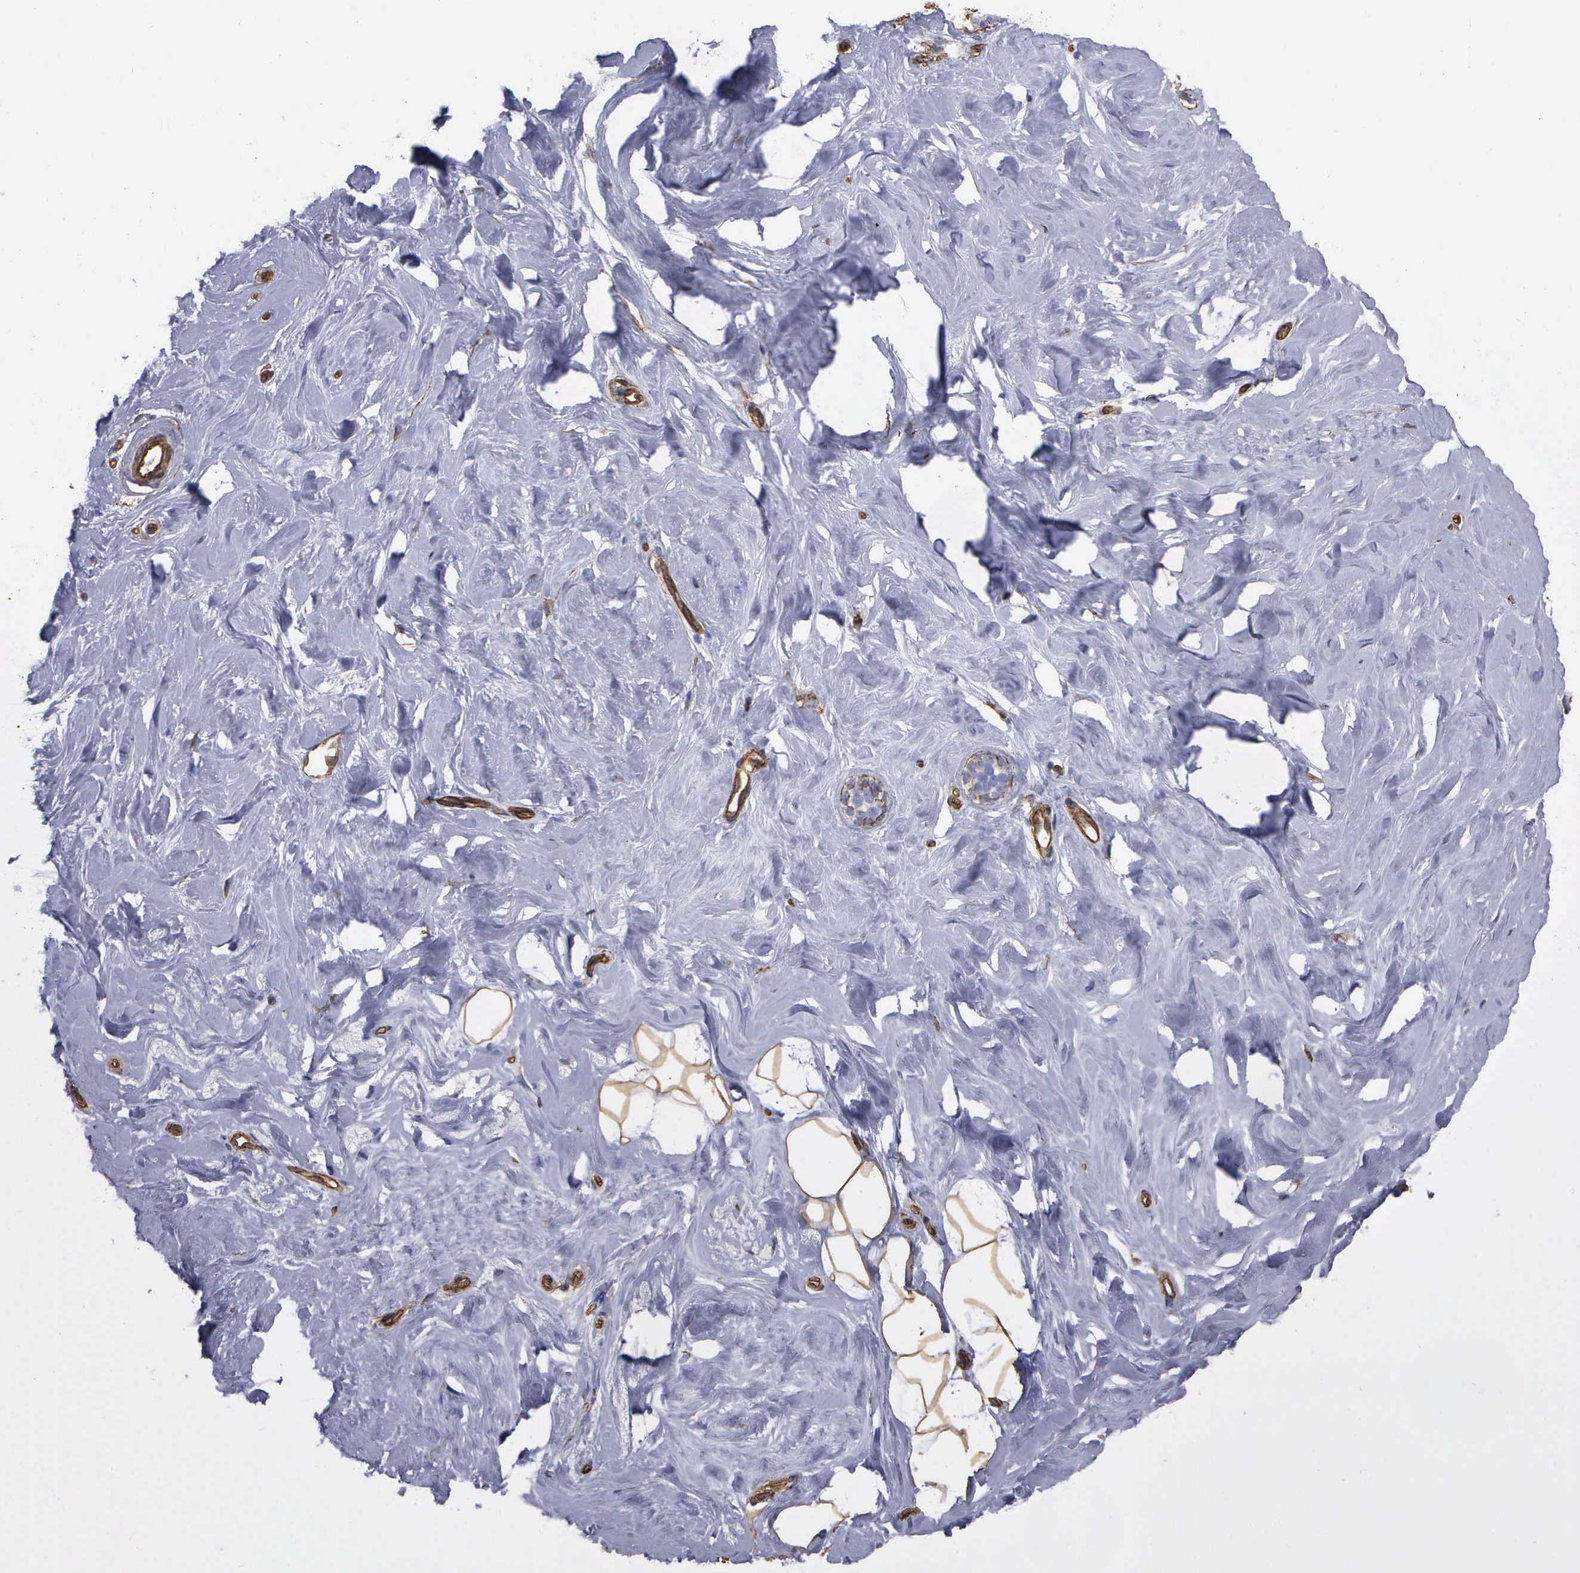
{"staining": {"intensity": "moderate", "quantity": ">75%", "location": "cytoplasmic/membranous"}, "tissue": "breast", "cell_type": "Adipocytes", "image_type": "normal", "snomed": [{"axis": "morphology", "description": "Normal tissue, NOS"}, {"axis": "topography", "description": "Breast"}], "caption": "Immunohistochemistry (IHC) photomicrograph of normal breast: breast stained using immunohistochemistry demonstrates medium levels of moderate protein expression localized specifically in the cytoplasmic/membranous of adipocytes, appearing as a cytoplasmic/membranous brown color.", "gene": "MAGEB10", "patient": {"sex": "female", "age": 54}}